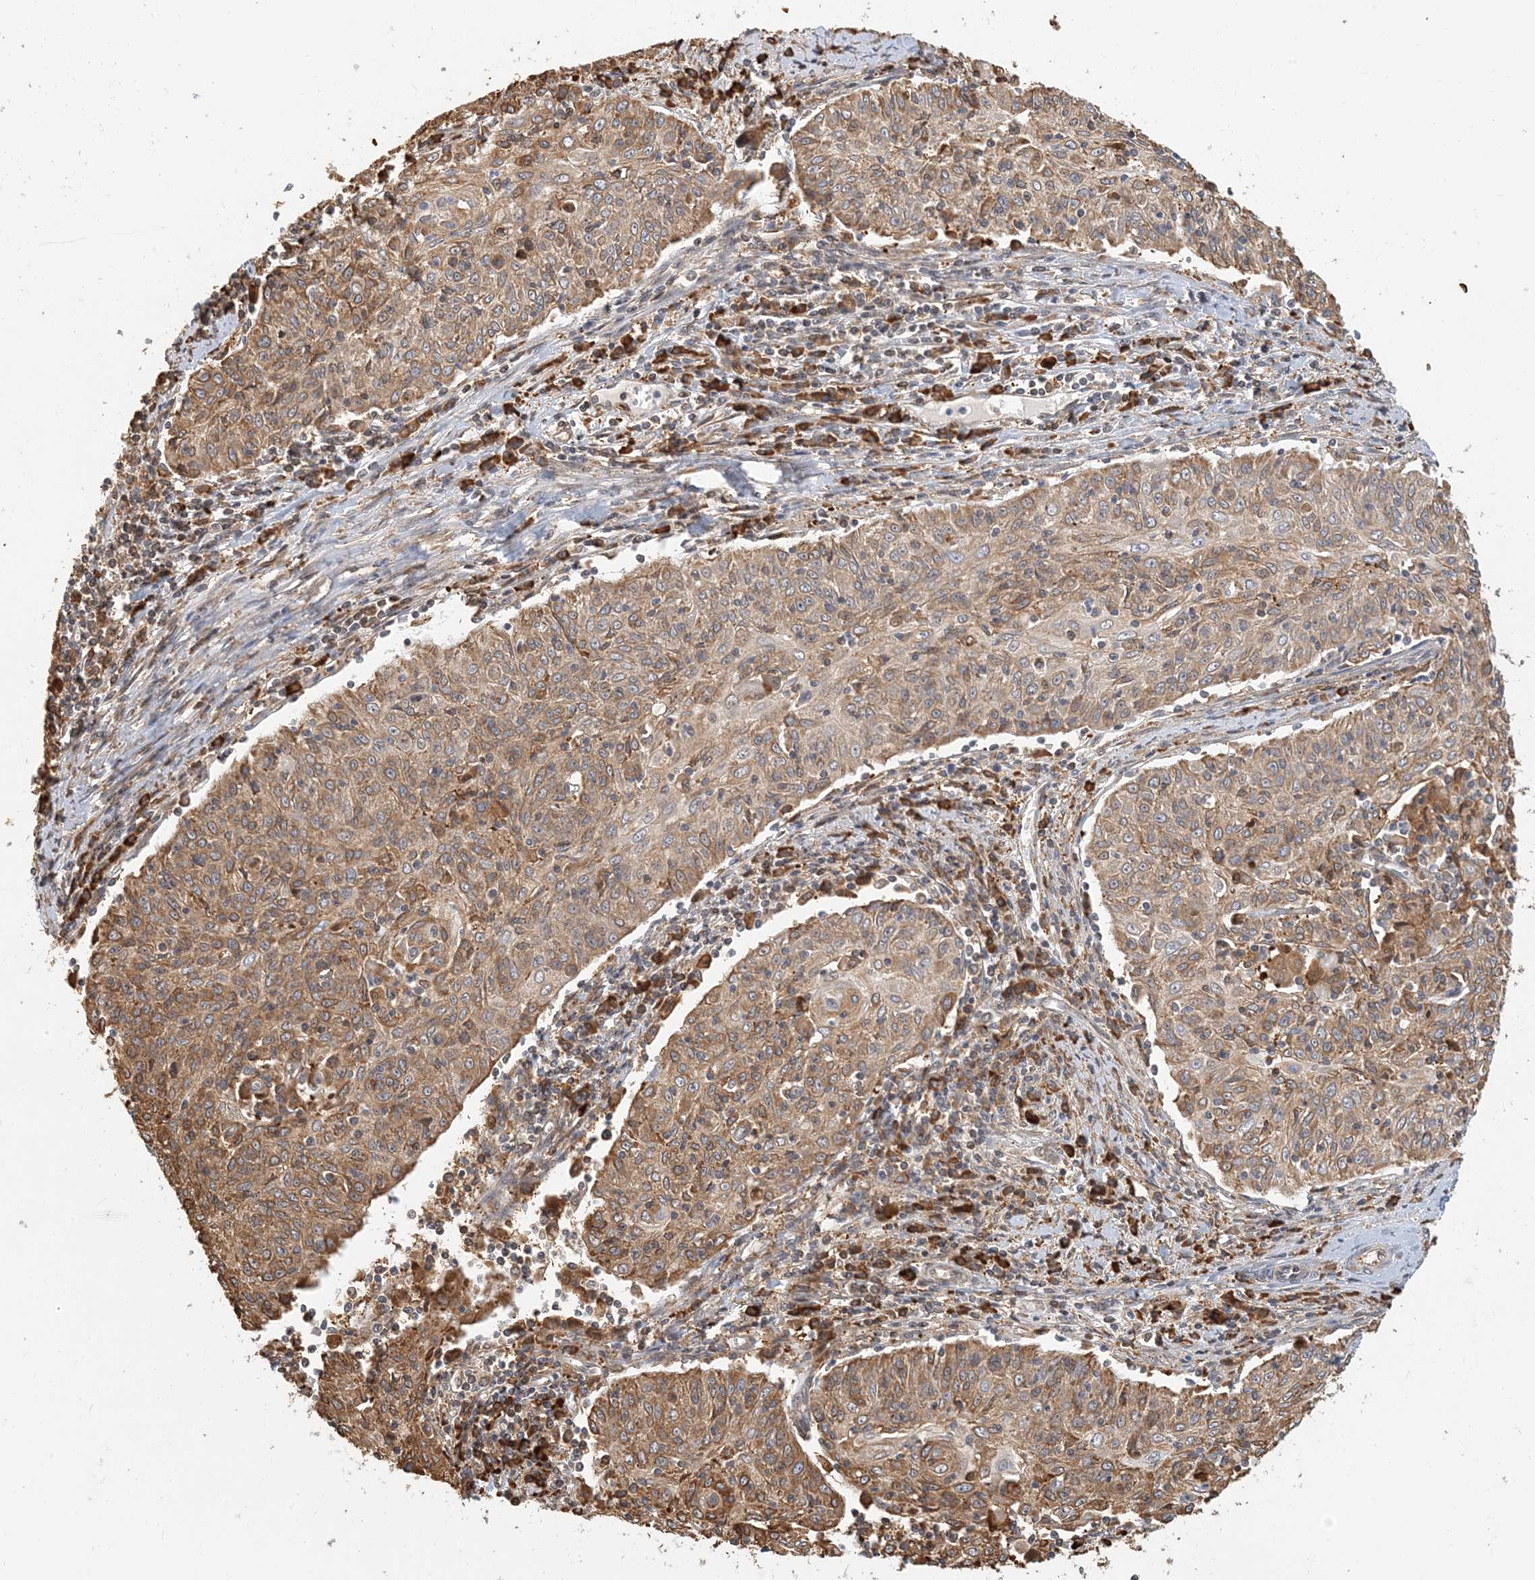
{"staining": {"intensity": "moderate", "quantity": ">75%", "location": "cytoplasmic/membranous"}, "tissue": "cervical cancer", "cell_type": "Tumor cells", "image_type": "cancer", "snomed": [{"axis": "morphology", "description": "Squamous cell carcinoma, NOS"}, {"axis": "topography", "description": "Cervix"}], "caption": "The immunohistochemical stain highlights moderate cytoplasmic/membranous staining in tumor cells of cervical cancer tissue. The protein of interest is stained brown, and the nuclei are stained in blue (DAB IHC with brightfield microscopy, high magnification).", "gene": "HNMT", "patient": {"sex": "female", "age": 48}}